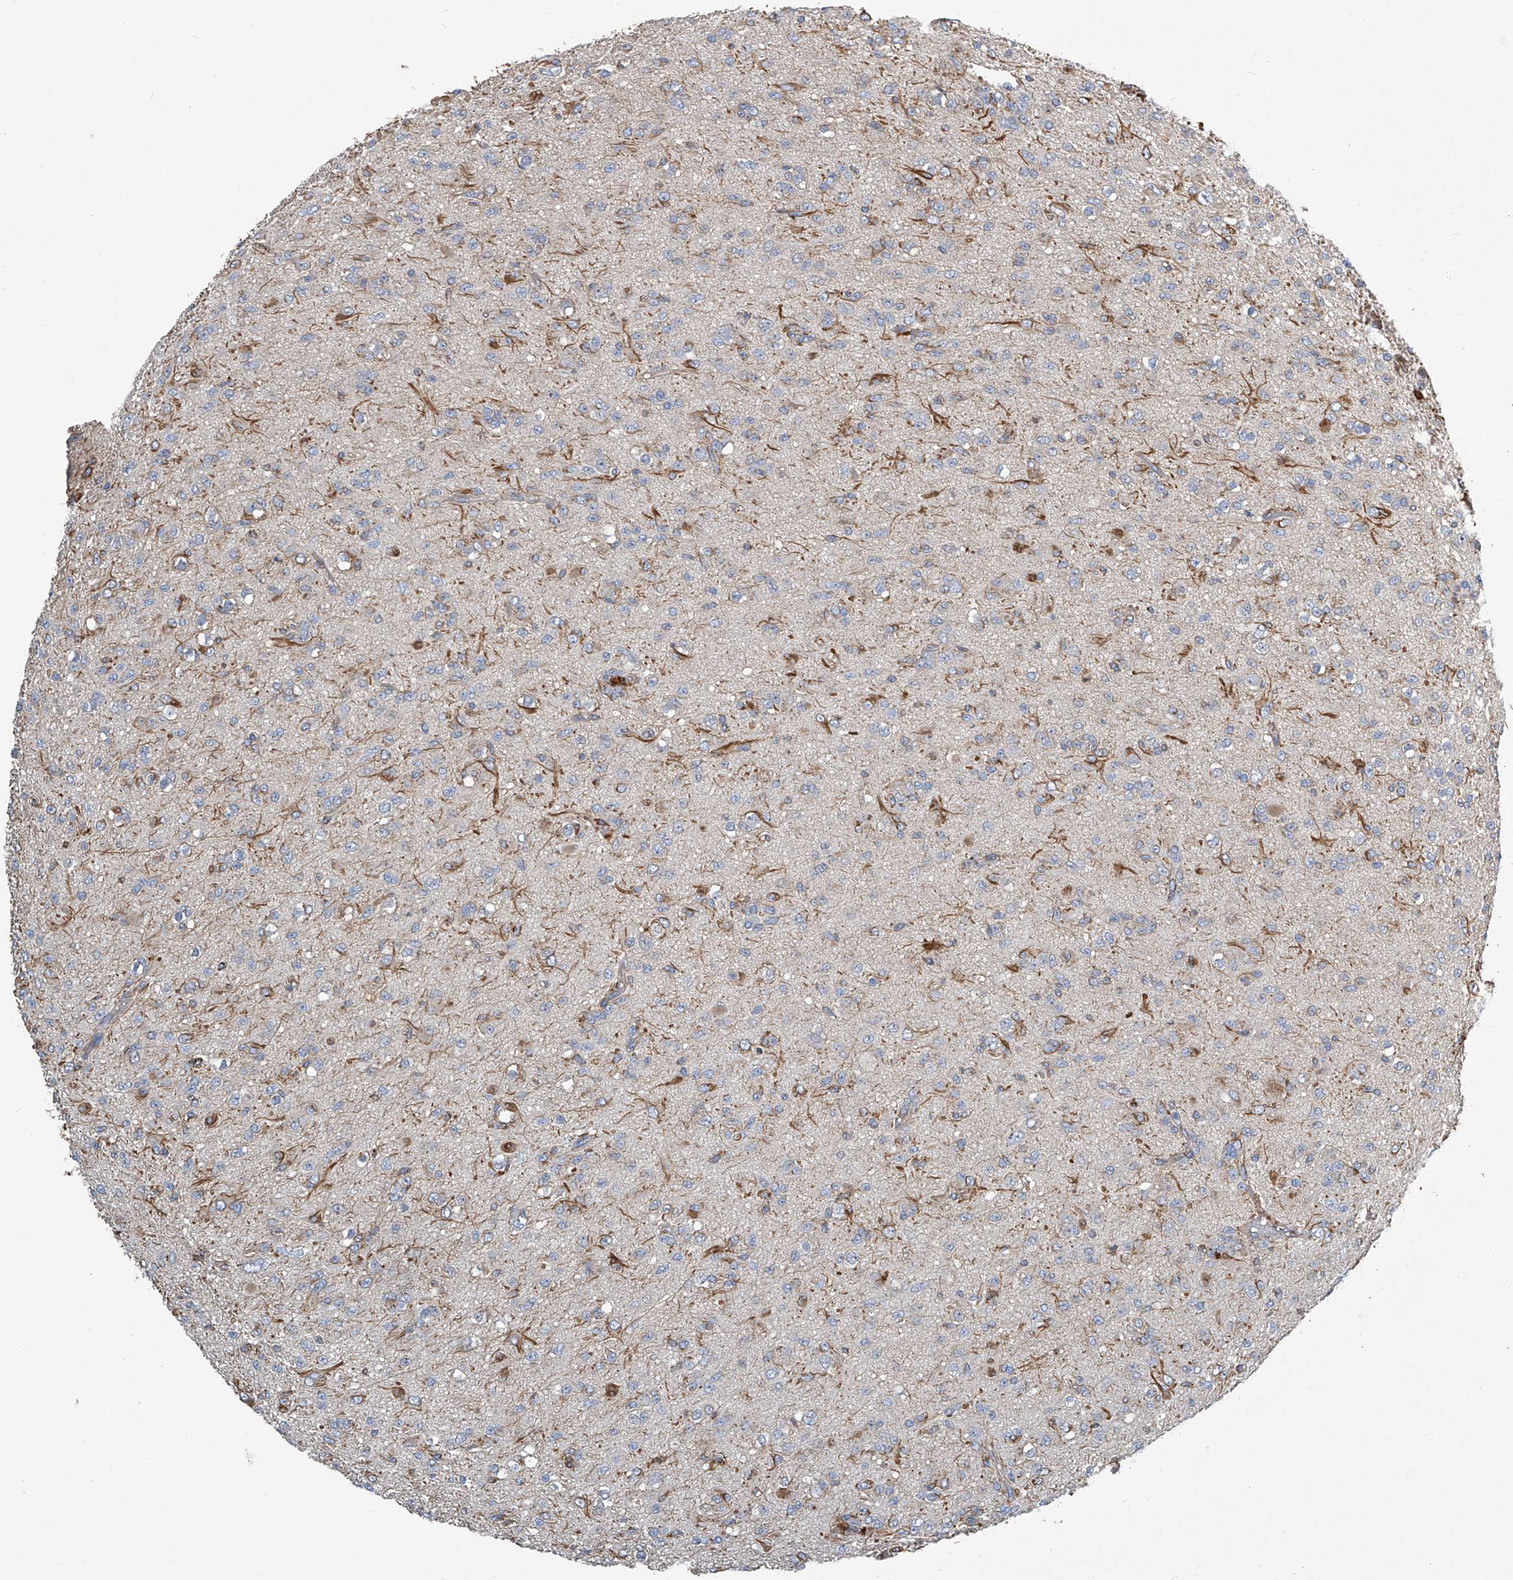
{"staining": {"intensity": "moderate", "quantity": "<25%", "location": "cytoplasmic/membranous"}, "tissue": "glioma", "cell_type": "Tumor cells", "image_type": "cancer", "snomed": [{"axis": "morphology", "description": "Glioma, malignant, Low grade"}, {"axis": "topography", "description": "Brain"}], "caption": "This micrograph exhibits immunohistochemistry staining of human malignant low-grade glioma, with low moderate cytoplasmic/membranous staining in about <25% of tumor cells.", "gene": "FAM167A", "patient": {"sex": "male", "age": 65}}